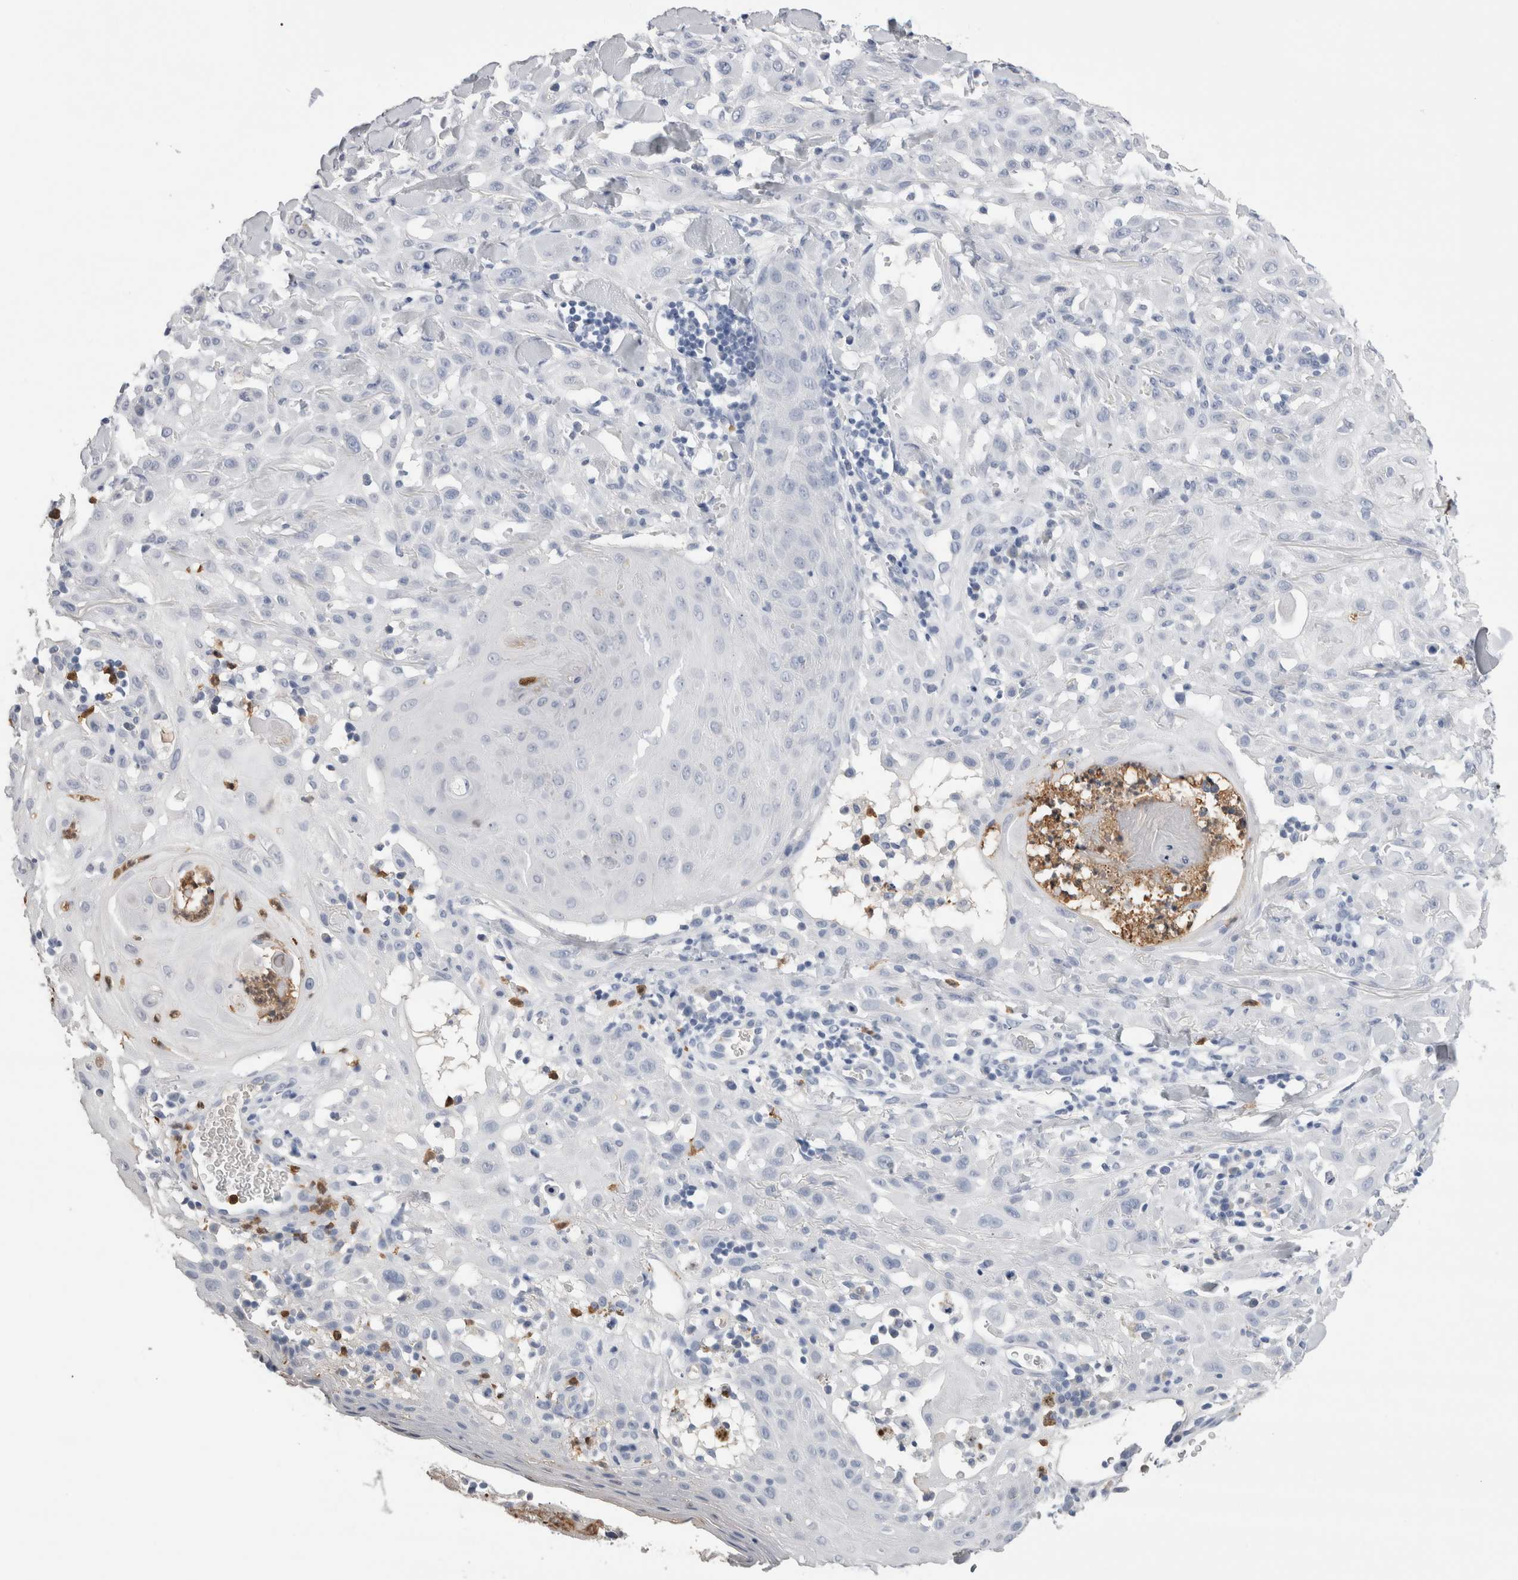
{"staining": {"intensity": "negative", "quantity": "none", "location": "none"}, "tissue": "skin cancer", "cell_type": "Tumor cells", "image_type": "cancer", "snomed": [{"axis": "morphology", "description": "Squamous cell carcinoma, NOS"}, {"axis": "topography", "description": "Skin"}], "caption": "Immunohistochemistry (IHC) of human skin cancer displays no positivity in tumor cells.", "gene": "S100A12", "patient": {"sex": "male", "age": 24}}